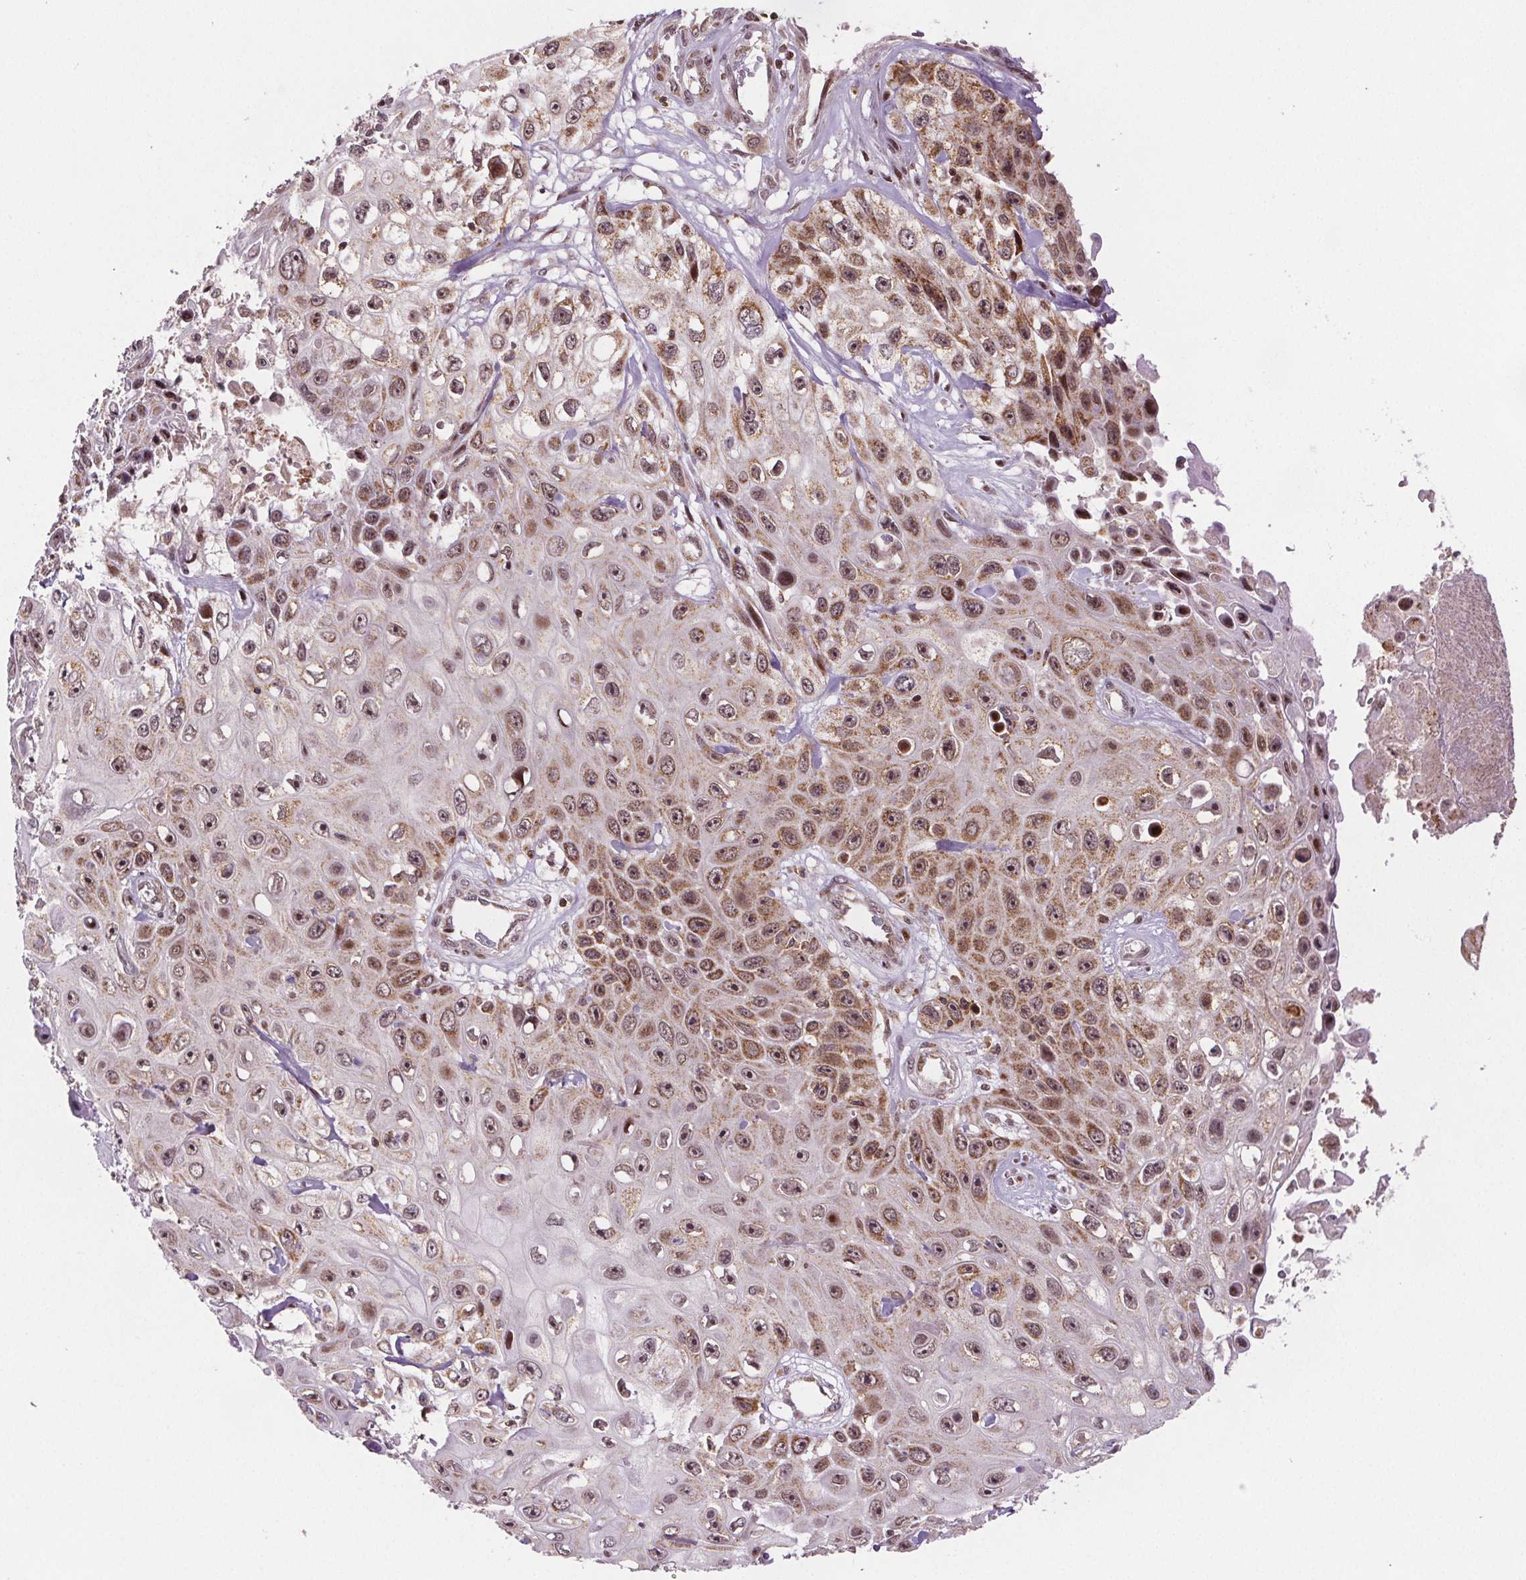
{"staining": {"intensity": "moderate", "quantity": "25%-75%", "location": "cytoplasmic/membranous,nuclear"}, "tissue": "skin cancer", "cell_type": "Tumor cells", "image_type": "cancer", "snomed": [{"axis": "morphology", "description": "Squamous cell carcinoma, NOS"}, {"axis": "topography", "description": "Skin"}], "caption": "Immunohistochemical staining of skin squamous cell carcinoma reveals moderate cytoplasmic/membranous and nuclear protein positivity in approximately 25%-75% of tumor cells.", "gene": "SNRNP35", "patient": {"sex": "male", "age": 82}}